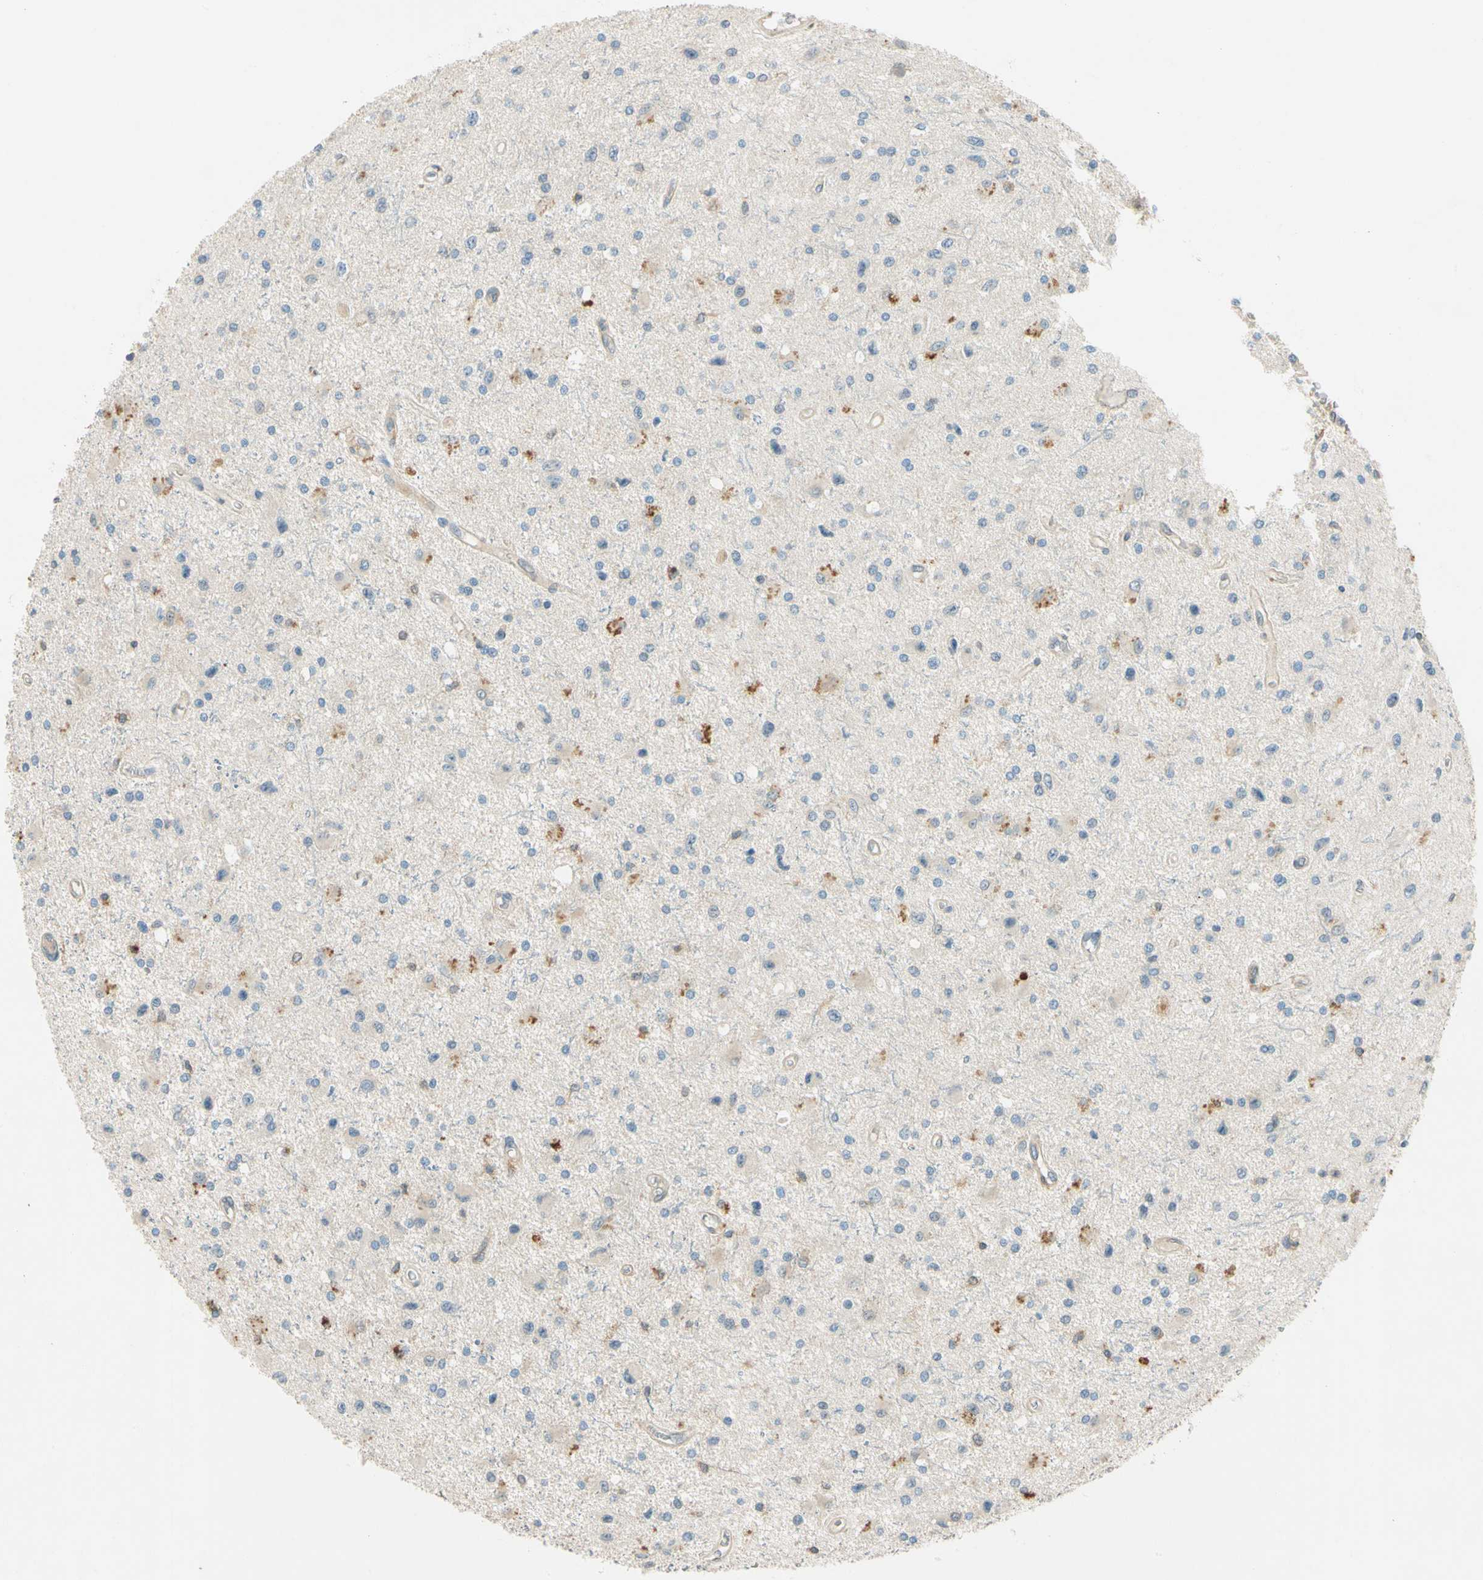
{"staining": {"intensity": "moderate", "quantity": "25%-75%", "location": "cytoplasmic/membranous"}, "tissue": "glioma", "cell_type": "Tumor cells", "image_type": "cancer", "snomed": [{"axis": "morphology", "description": "Glioma, malignant, Low grade"}, {"axis": "topography", "description": "Brain"}], "caption": "Protein expression by IHC exhibits moderate cytoplasmic/membranous positivity in approximately 25%-75% of tumor cells in malignant glioma (low-grade). Nuclei are stained in blue.", "gene": "WIPI1", "patient": {"sex": "male", "age": 58}}